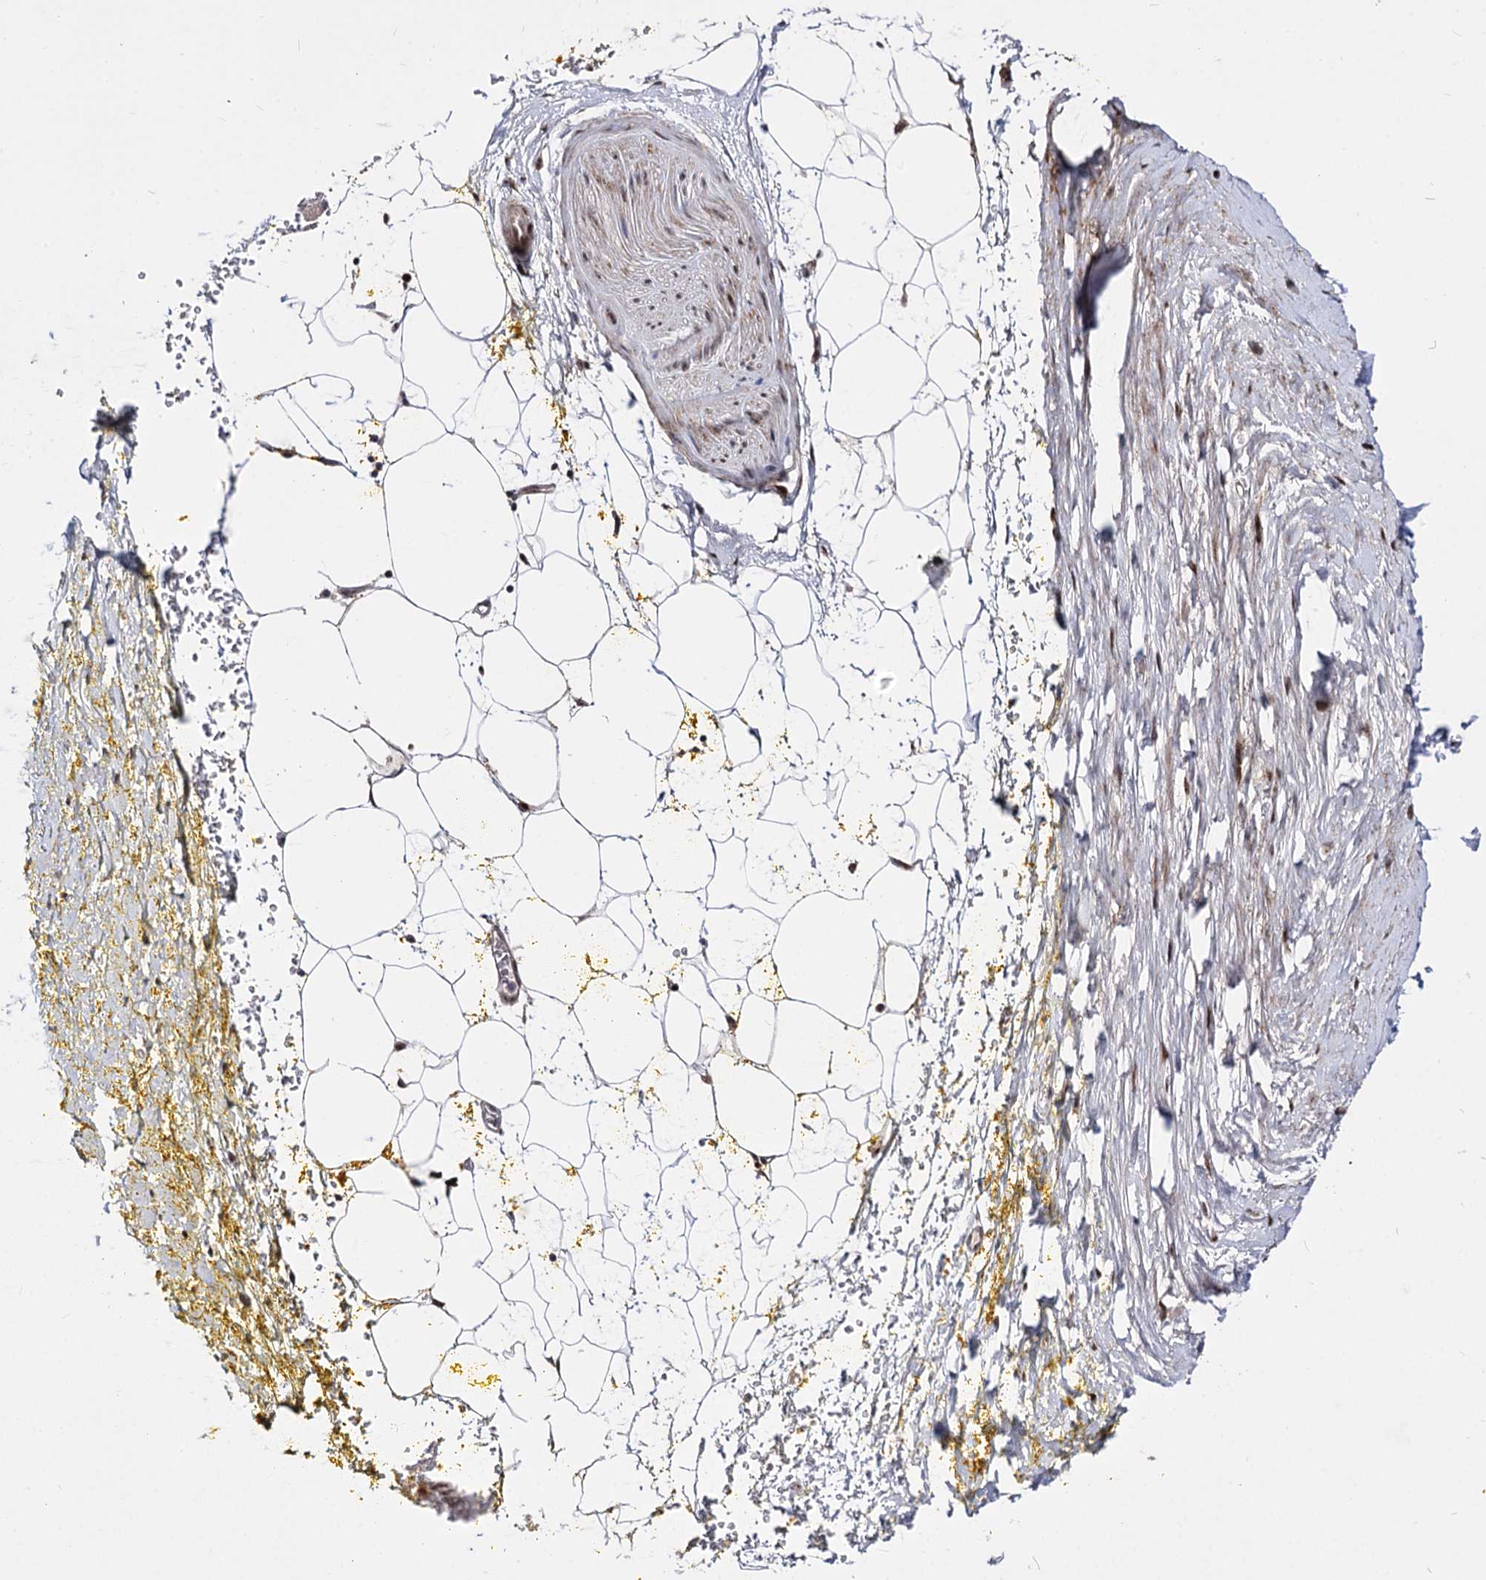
{"staining": {"intensity": "moderate", "quantity": "25%-75%", "location": "nuclear"}, "tissue": "adipose tissue", "cell_type": "Adipocytes", "image_type": "normal", "snomed": [{"axis": "morphology", "description": "Normal tissue, NOS"}, {"axis": "morphology", "description": "Adenocarcinoma, Low grade"}, {"axis": "topography", "description": "Prostate"}, {"axis": "topography", "description": "Peripheral nerve tissue"}], "caption": "Moderate nuclear staining is present in about 25%-75% of adipocytes in benign adipose tissue. (IHC, brightfield microscopy, high magnification).", "gene": "STOX1", "patient": {"sex": "male", "age": 63}}